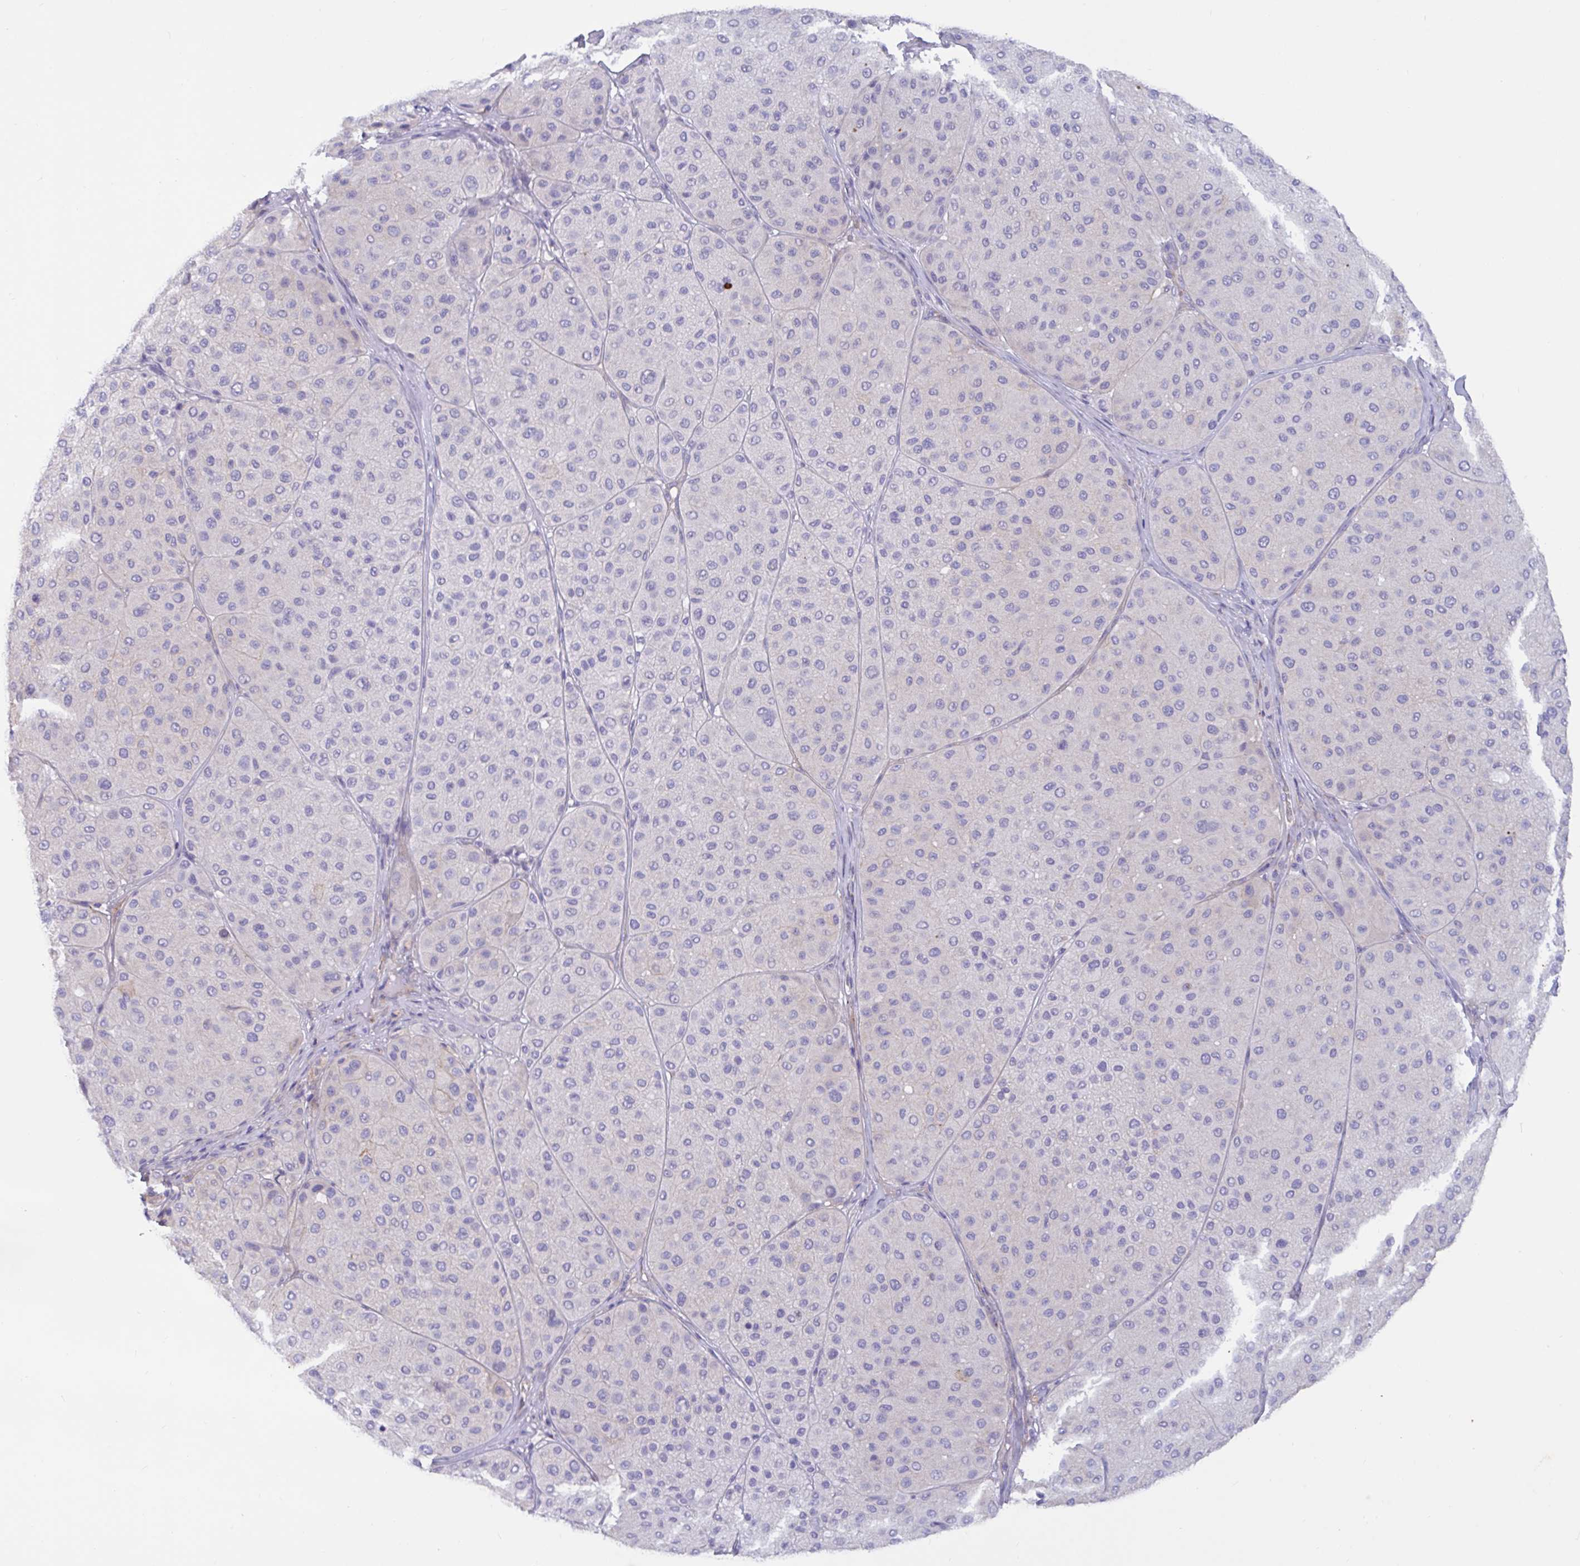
{"staining": {"intensity": "negative", "quantity": "none", "location": "none"}, "tissue": "melanoma", "cell_type": "Tumor cells", "image_type": "cancer", "snomed": [{"axis": "morphology", "description": "Malignant melanoma, Metastatic site"}, {"axis": "topography", "description": "Smooth muscle"}], "caption": "Micrograph shows no significant protein staining in tumor cells of malignant melanoma (metastatic site).", "gene": "SLC66A1", "patient": {"sex": "male", "age": 41}}